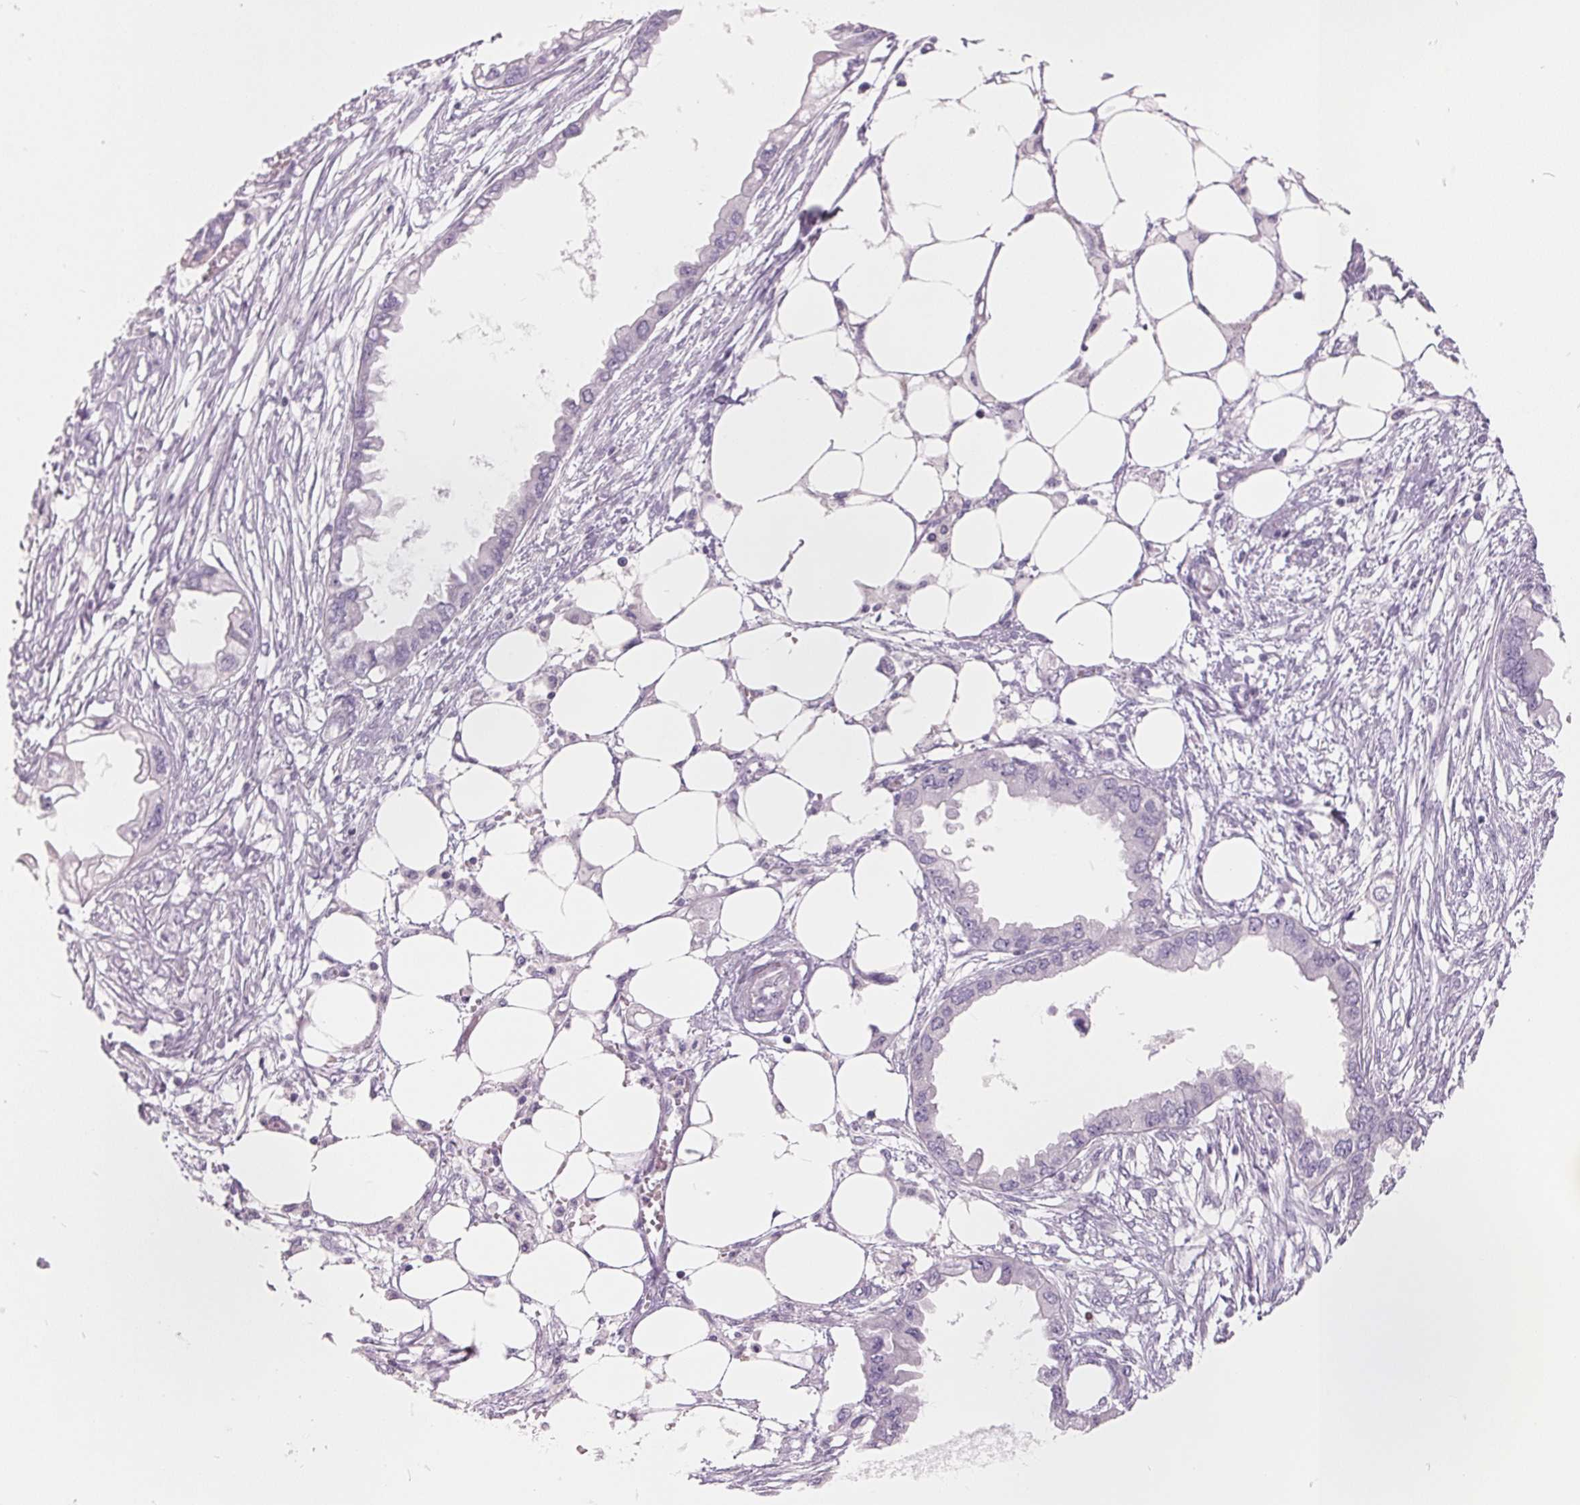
{"staining": {"intensity": "negative", "quantity": "none", "location": "none"}, "tissue": "endometrial cancer", "cell_type": "Tumor cells", "image_type": "cancer", "snomed": [{"axis": "morphology", "description": "Adenocarcinoma, NOS"}, {"axis": "morphology", "description": "Adenocarcinoma, metastatic, NOS"}, {"axis": "topography", "description": "Adipose tissue"}, {"axis": "topography", "description": "Endometrium"}], "caption": "An IHC image of metastatic adenocarcinoma (endometrial) is shown. There is no staining in tumor cells of metastatic adenocarcinoma (endometrial).", "gene": "FTCD", "patient": {"sex": "female", "age": 67}}